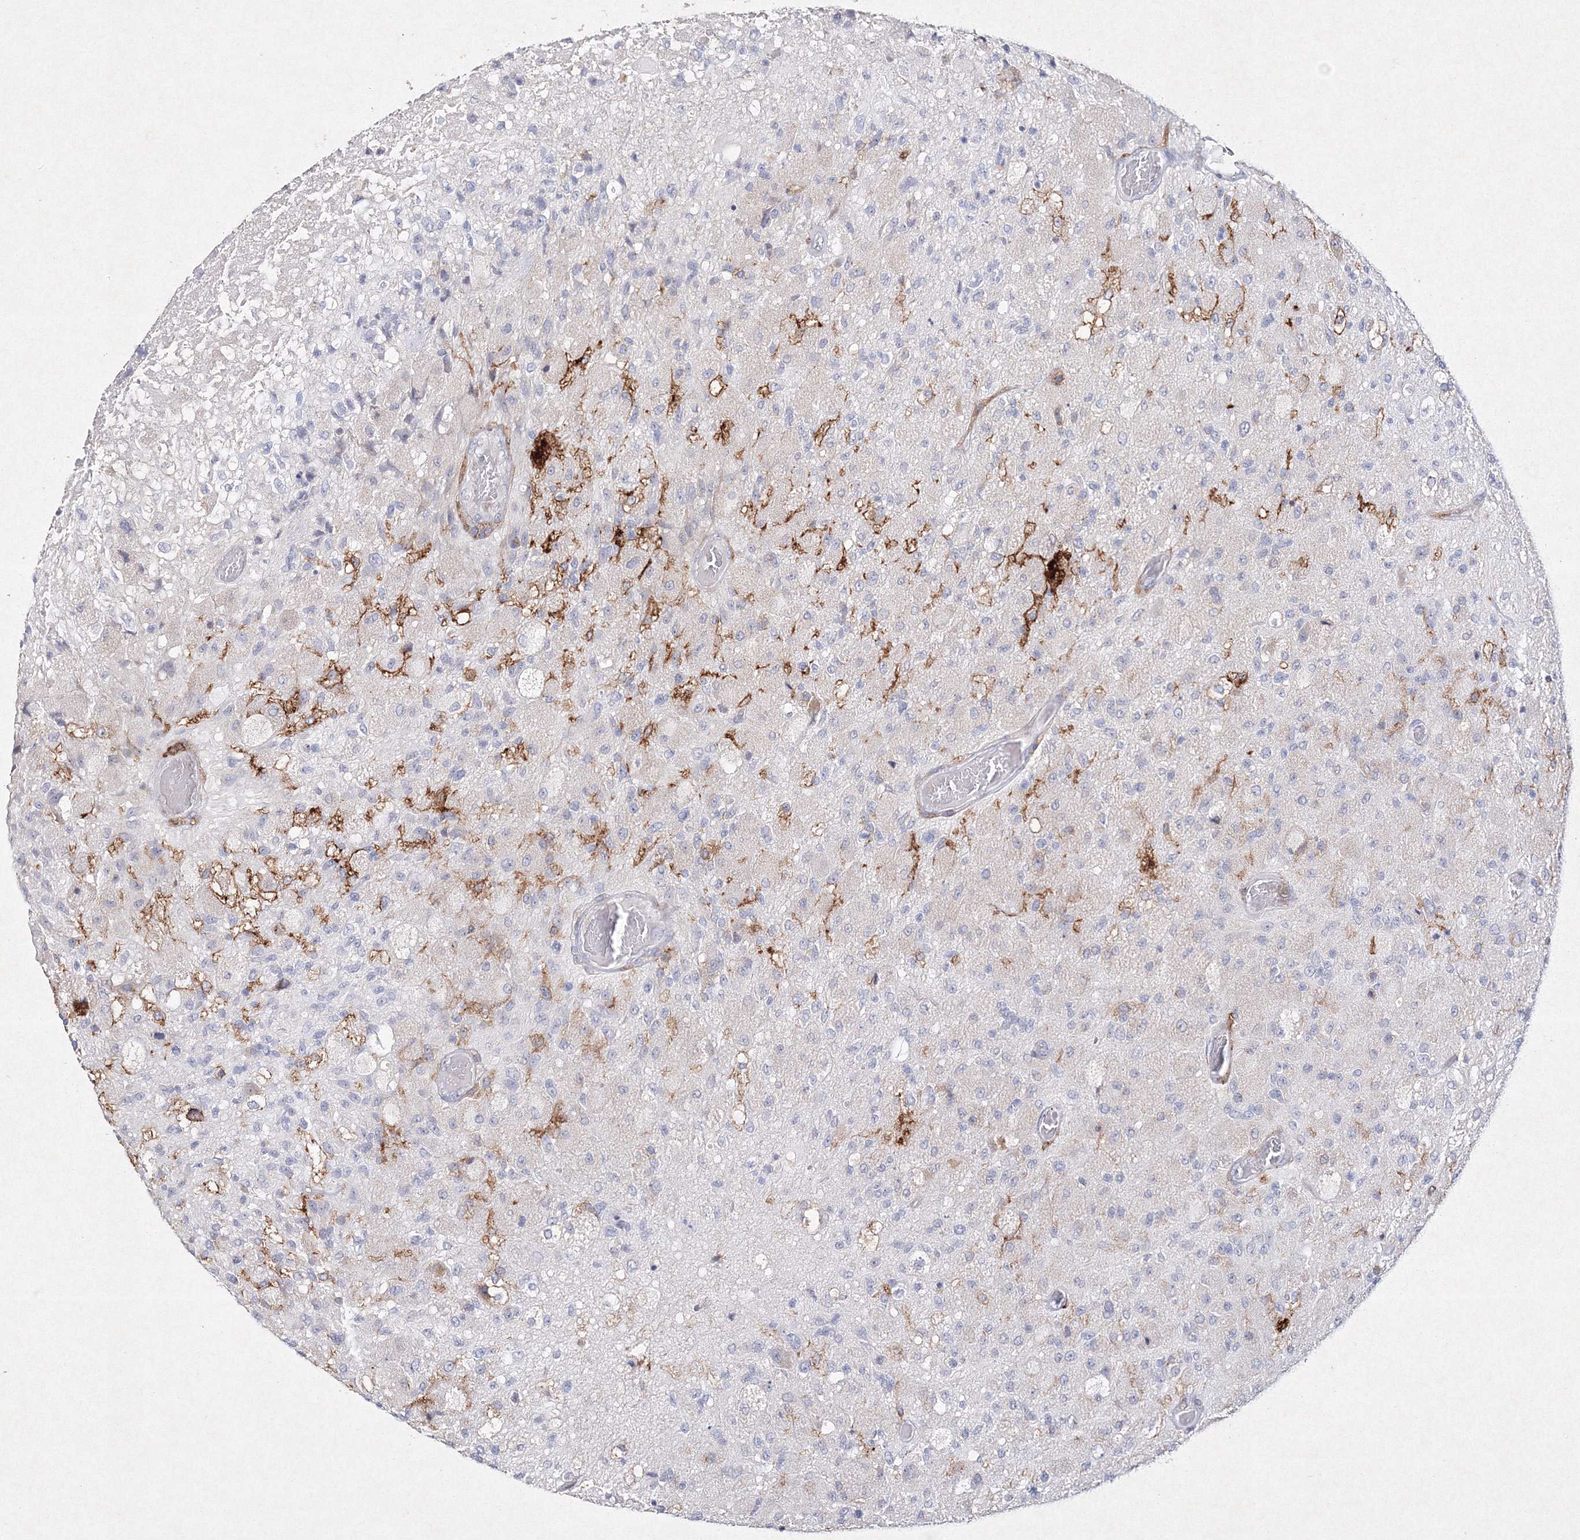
{"staining": {"intensity": "negative", "quantity": "none", "location": "none"}, "tissue": "glioma", "cell_type": "Tumor cells", "image_type": "cancer", "snomed": [{"axis": "morphology", "description": "Normal tissue, NOS"}, {"axis": "morphology", "description": "Glioma, malignant, High grade"}, {"axis": "topography", "description": "Cerebral cortex"}], "caption": "IHC micrograph of human high-grade glioma (malignant) stained for a protein (brown), which exhibits no expression in tumor cells.", "gene": "HCST", "patient": {"sex": "male", "age": 77}}